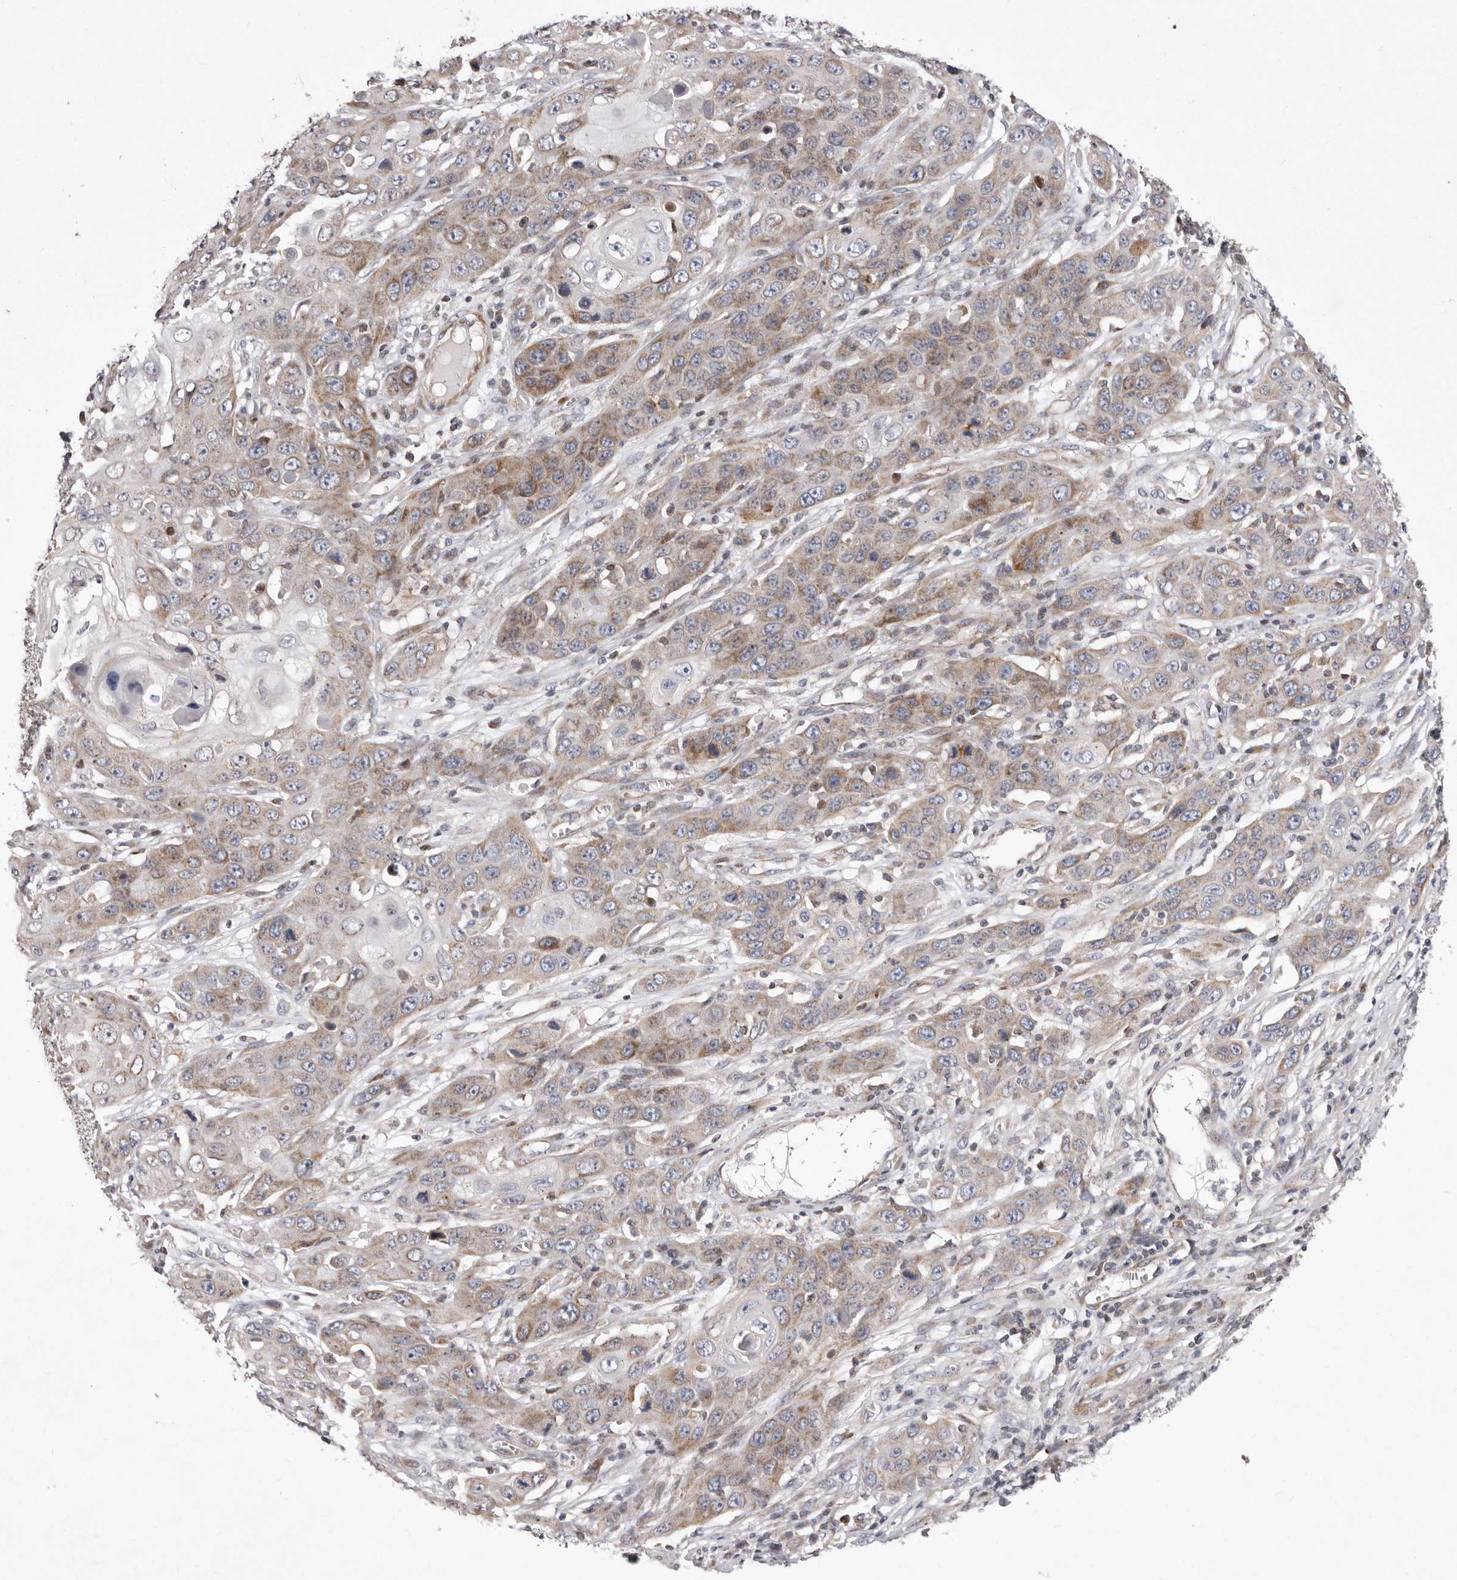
{"staining": {"intensity": "moderate", "quantity": "25%-75%", "location": "cytoplasmic/membranous"}, "tissue": "skin cancer", "cell_type": "Tumor cells", "image_type": "cancer", "snomed": [{"axis": "morphology", "description": "Squamous cell carcinoma, NOS"}, {"axis": "topography", "description": "Skin"}], "caption": "Approximately 25%-75% of tumor cells in skin cancer (squamous cell carcinoma) demonstrate moderate cytoplasmic/membranous protein expression as visualized by brown immunohistochemical staining.", "gene": "TIMM17B", "patient": {"sex": "male", "age": 55}}